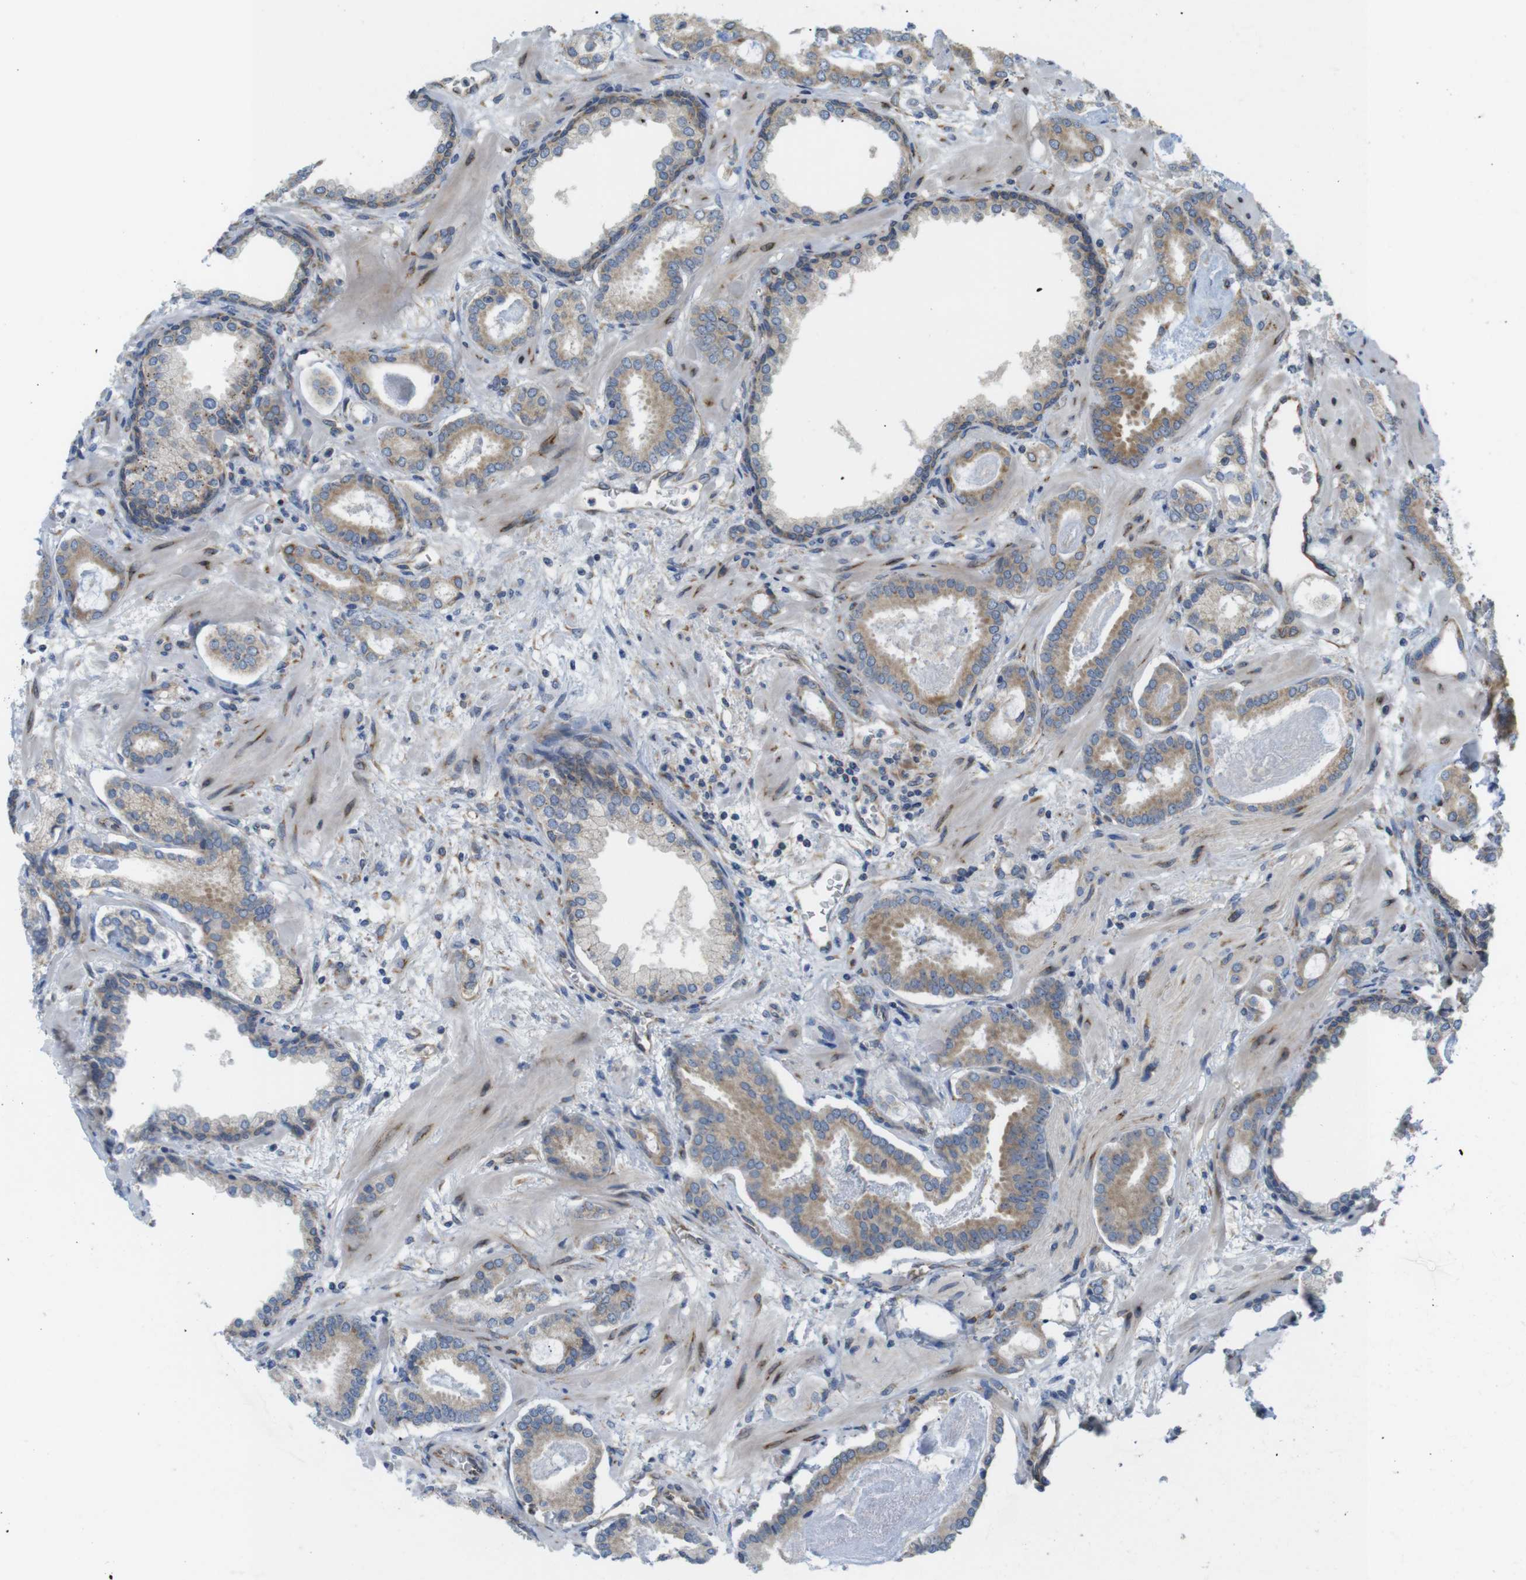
{"staining": {"intensity": "moderate", "quantity": "25%-75%", "location": "cytoplasmic/membranous"}, "tissue": "prostate cancer", "cell_type": "Tumor cells", "image_type": "cancer", "snomed": [{"axis": "morphology", "description": "Adenocarcinoma, Low grade"}, {"axis": "topography", "description": "Prostate"}], "caption": "Immunohistochemical staining of human prostate low-grade adenocarcinoma reveals medium levels of moderate cytoplasmic/membranous expression in about 25%-75% of tumor cells.", "gene": "PCNX2", "patient": {"sex": "male", "age": 53}}